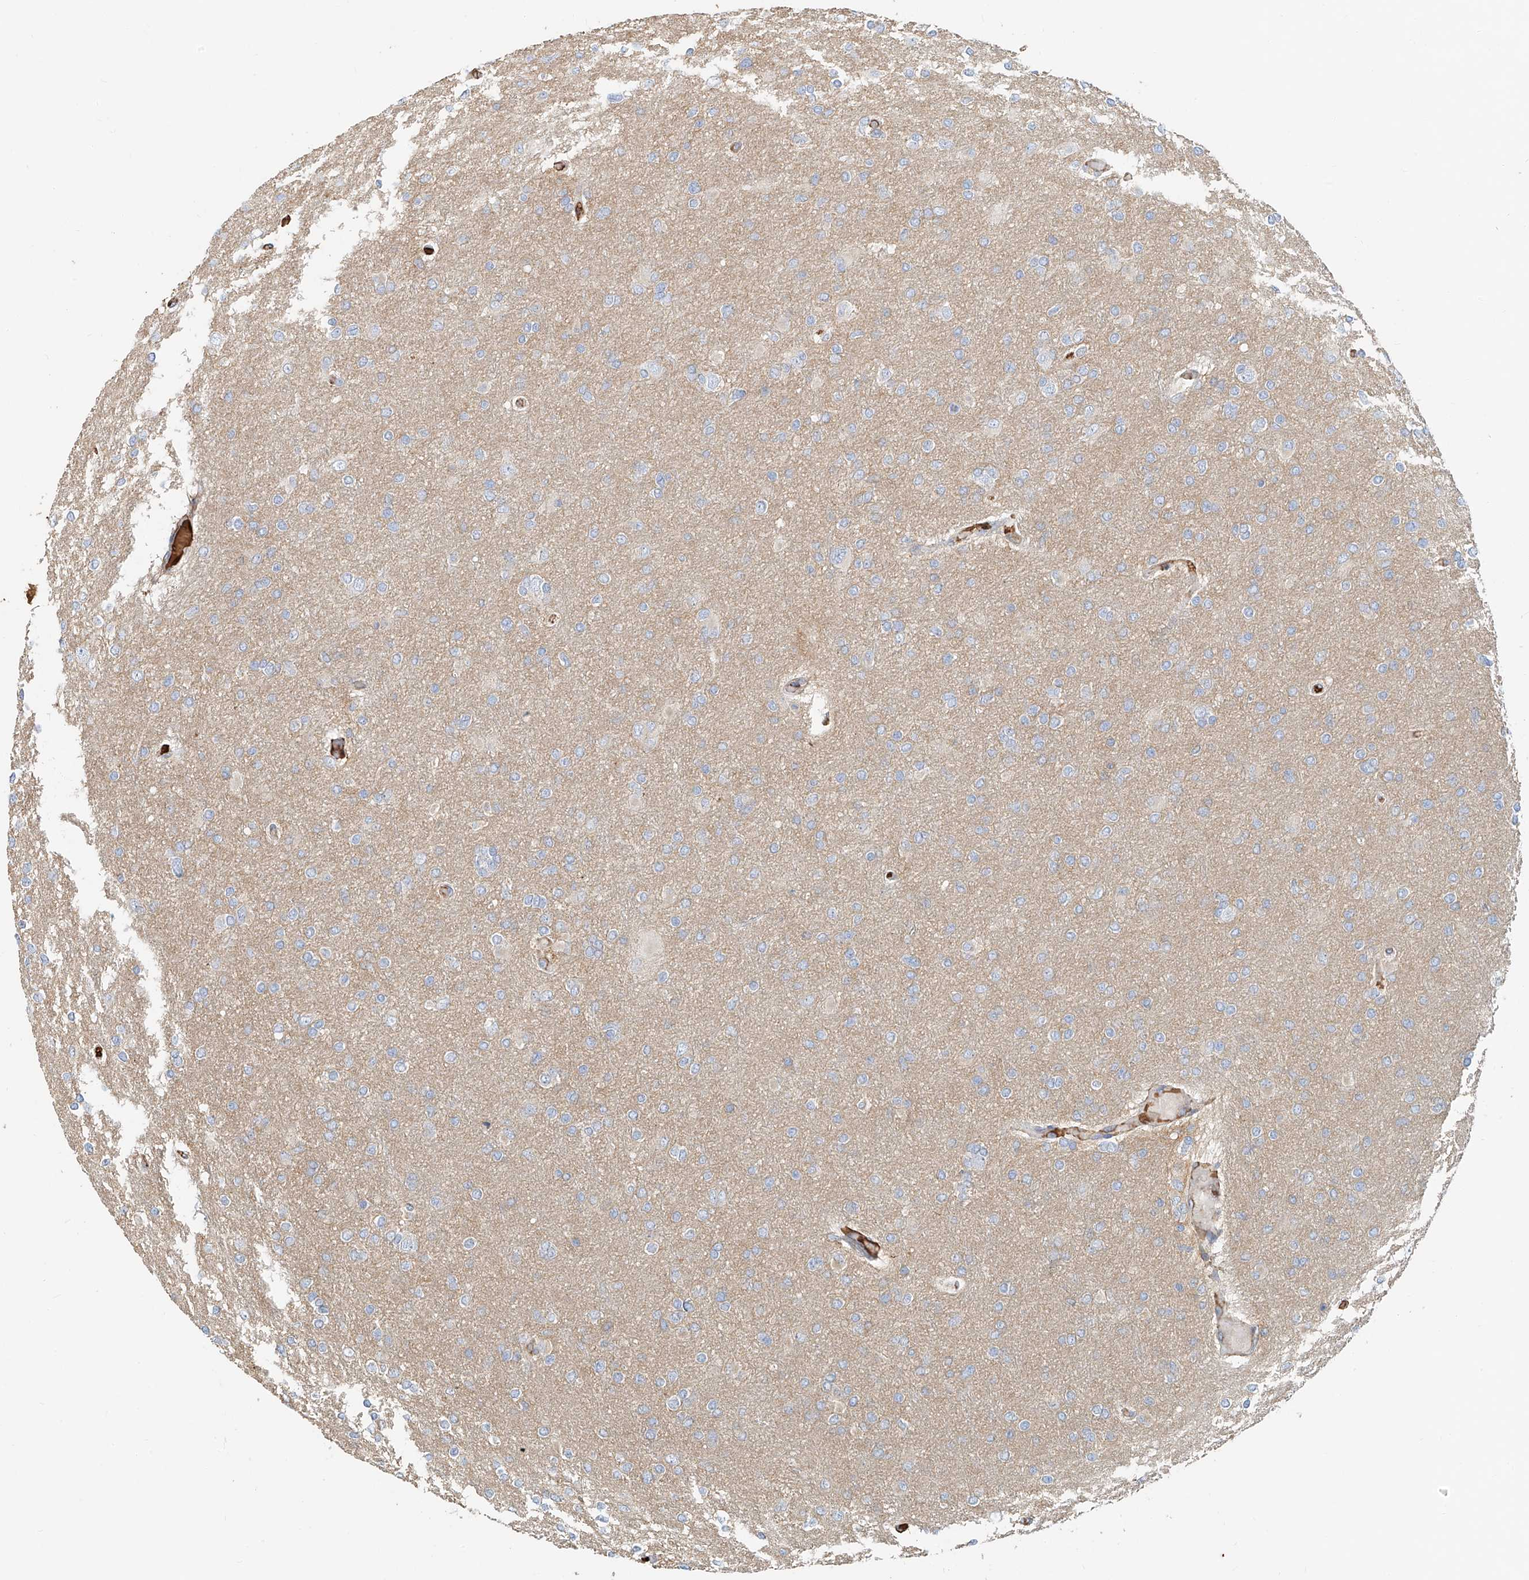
{"staining": {"intensity": "negative", "quantity": "none", "location": "none"}, "tissue": "glioma", "cell_type": "Tumor cells", "image_type": "cancer", "snomed": [{"axis": "morphology", "description": "Glioma, malignant, High grade"}, {"axis": "topography", "description": "Cerebral cortex"}], "caption": "This is an IHC photomicrograph of high-grade glioma (malignant). There is no positivity in tumor cells.", "gene": "ZFP30", "patient": {"sex": "female", "age": 36}}